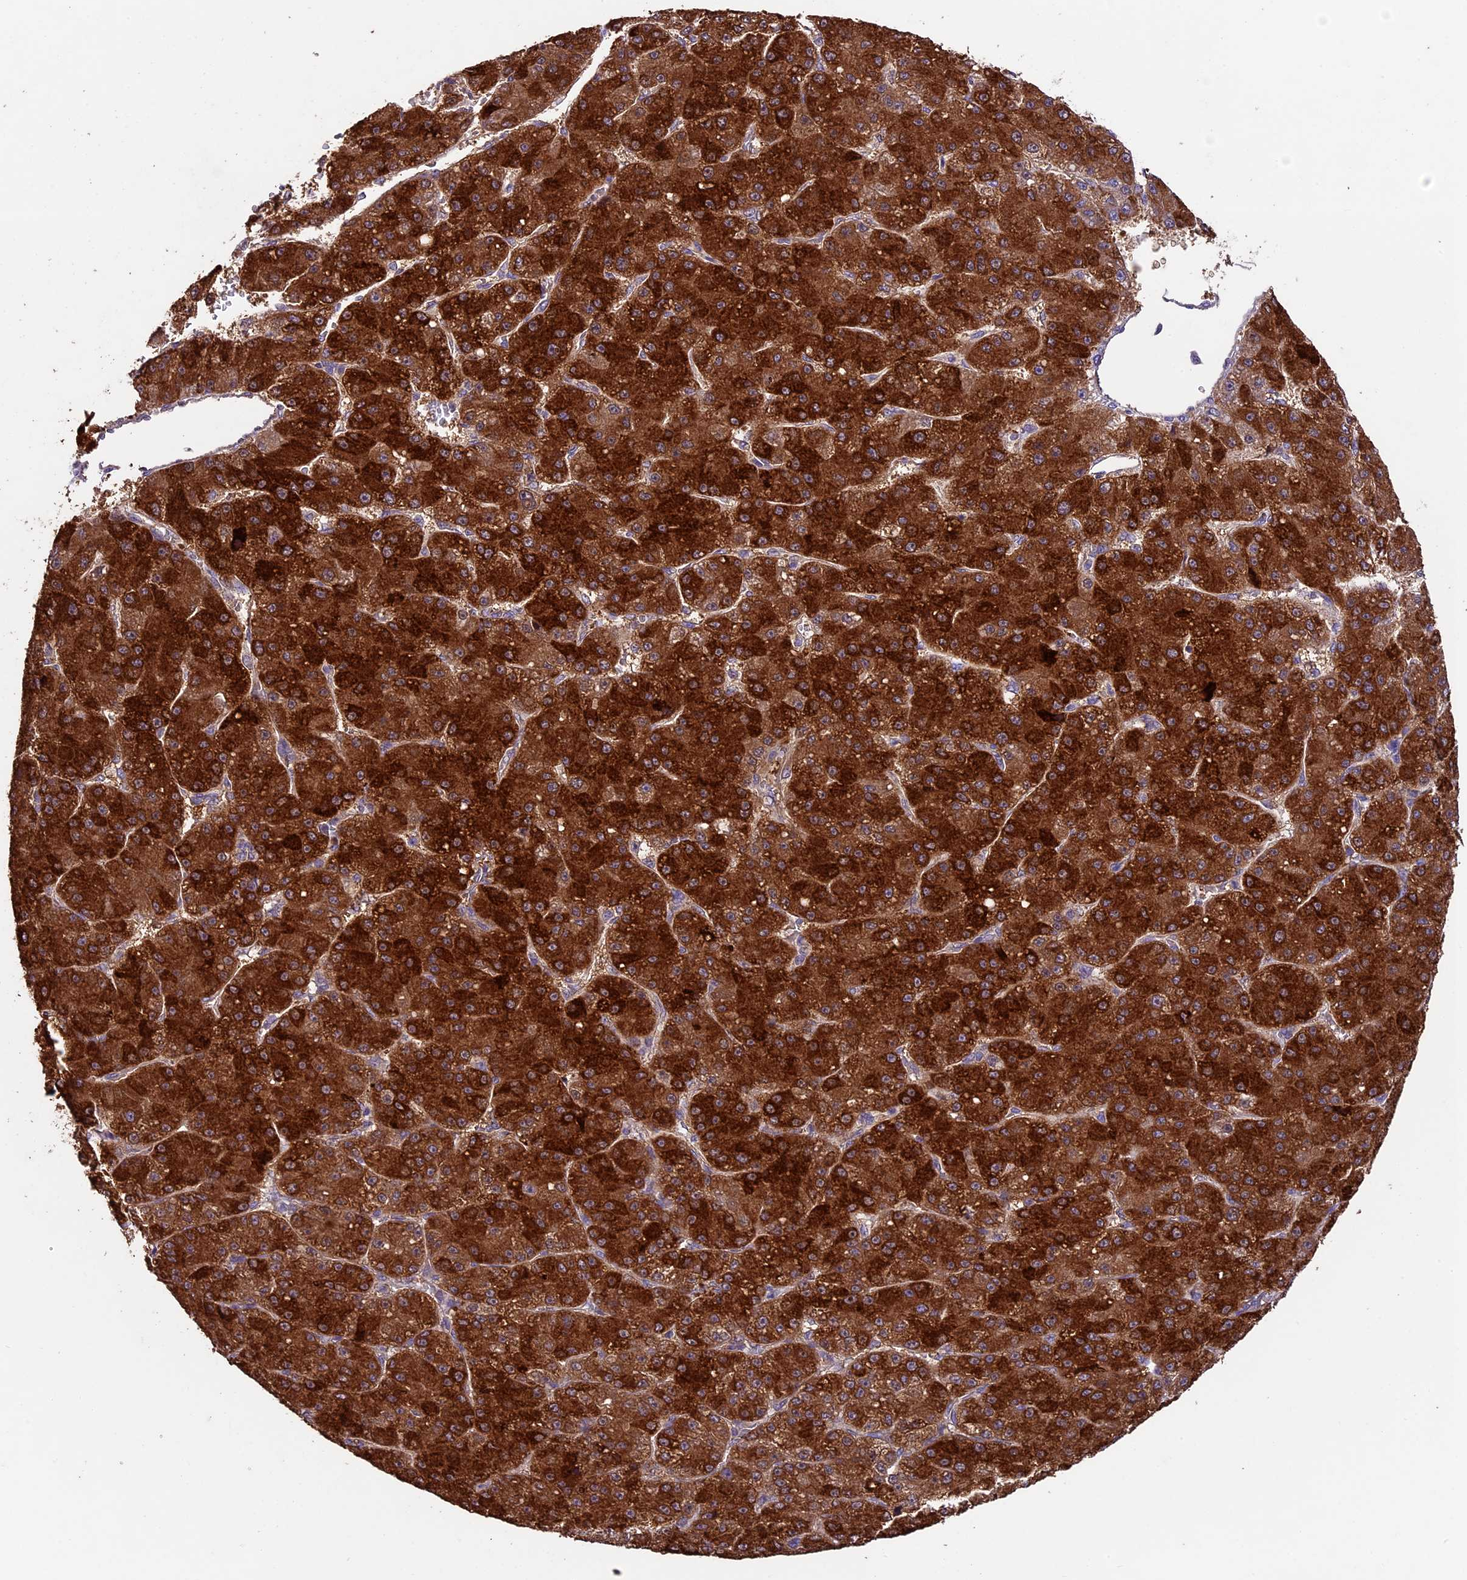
{"staining": {"intensity": "strong", "quantity": ">75%", "location": "cytoplasmic/membranous"}, "tissue": "liver cancer", "cell_type": "Tumor cells", "image_type": "cancer", "snomed": [{"axis": "morphology", "description": "Carcinoma, Hepatocellular, NOS"}, {"axis": "topography", "description": "Liver"}], "caption": "Brown immunohistochemical staining in liver cancer shows strong cytoplasmic/membranous expression in about >75% of tumor cells.", "gene": "SBNO2", "patient": {"sex": "male", "age": 67}}